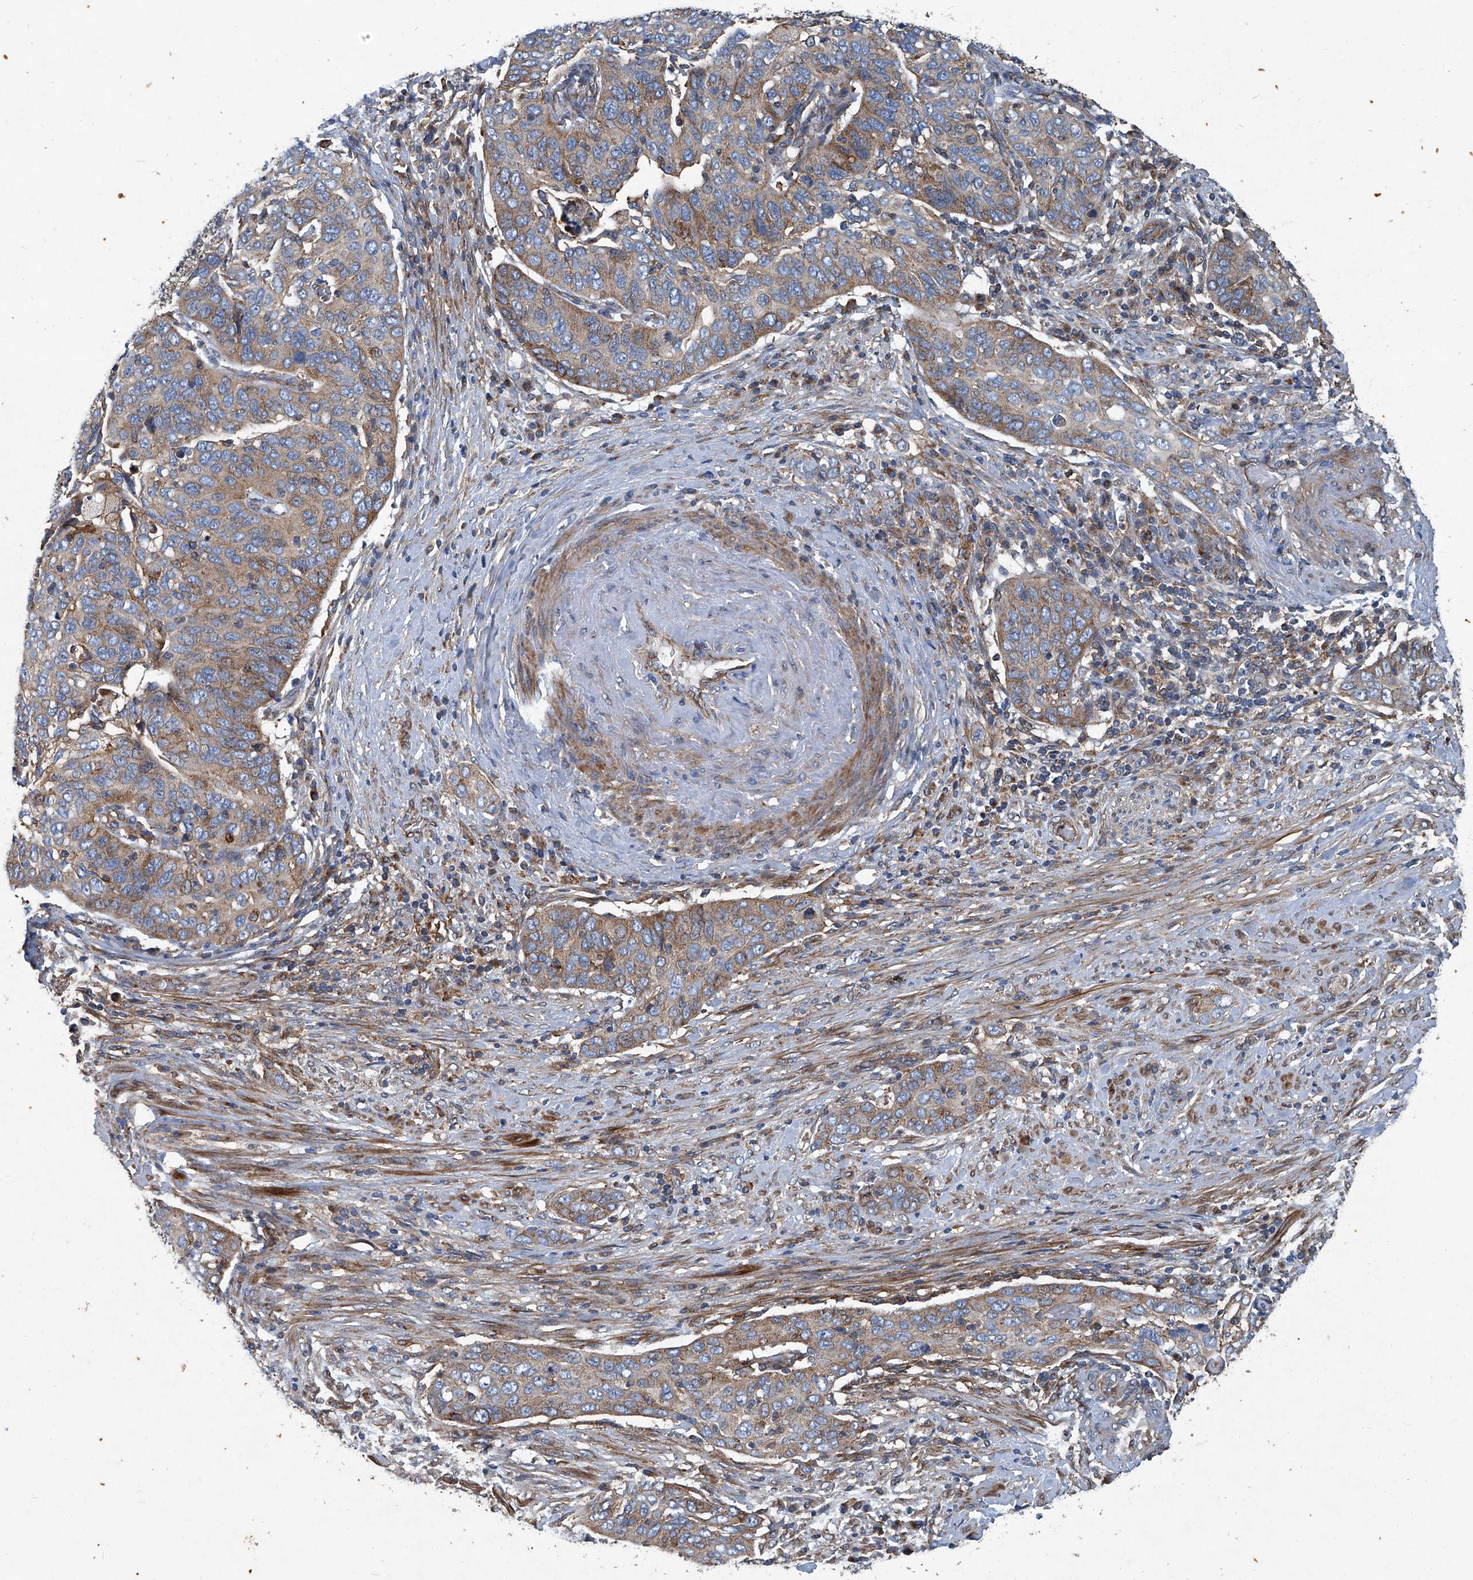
{"staining": {"intensity": "moderate", "quantity": ">75%", "location": "cytoplasmic/membranous"}, "tissue": "cervical cancer", "cell_type": "Tumor cells", "image_type": "cancer", "snomed": [{"axis": "morphology", "description": "Squamous cell carcinoma, NOS"}, {"axis": "topography", "description": "Cervix"}], "caption": "A brown stain highlights moderate cytoplasmic/membranous staining of a protein in cervical cancer tumor cells.", "gene": "PIGH", "patient": {"sex": "female", "age": 60}}